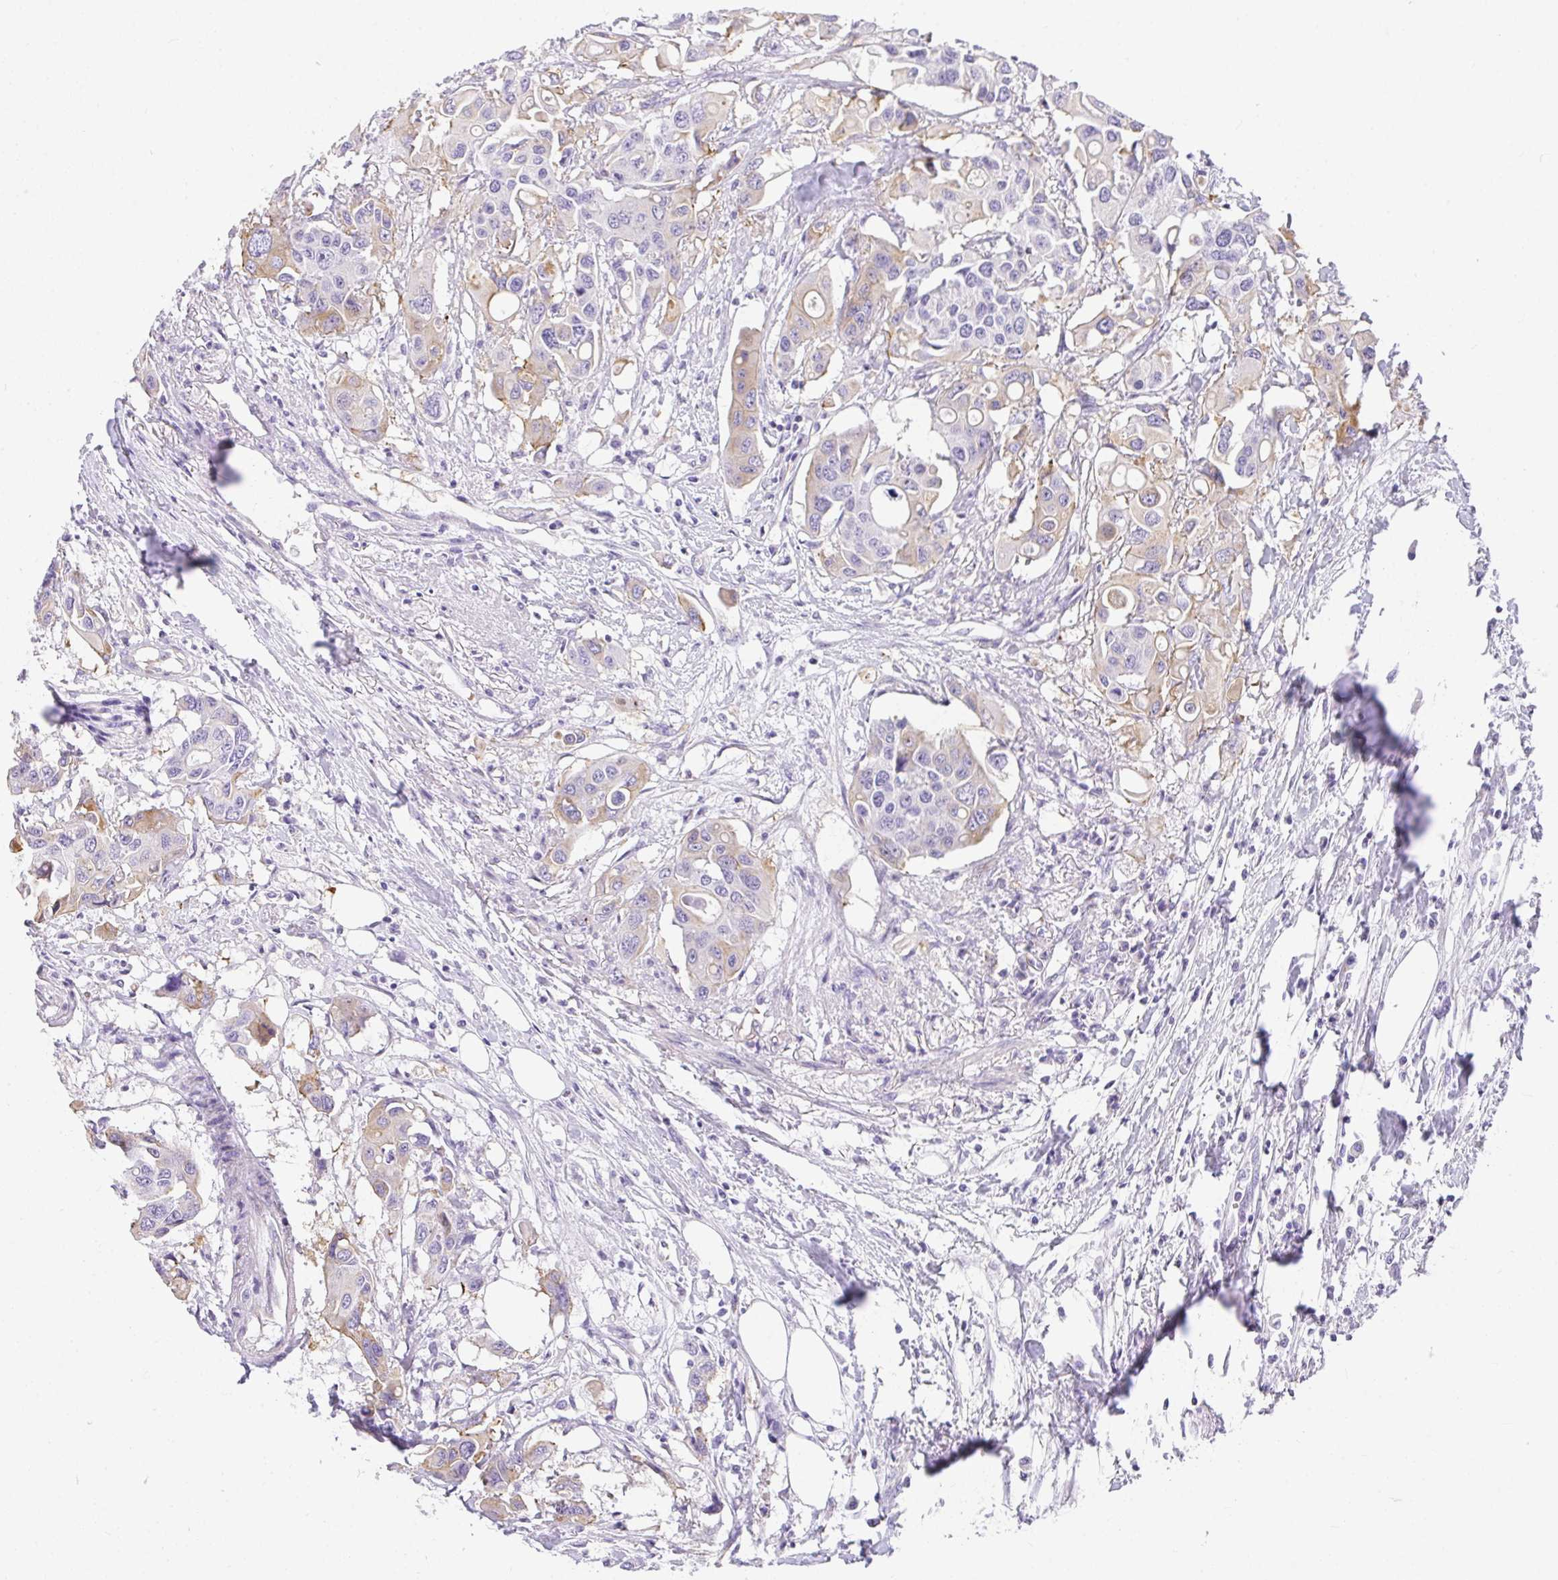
{"staining": {"intensity": "weak", "quantity": "25%-75%", "location": "cytoplasmic/membranous"}, "tissue": "colorectal cancer", "cell_type": "Tumor cells", "image_type": "cancer", "snomed": [{"axis": "morphology", "description": "Adenocarcinoma, NOS"}, {"axis": "topography", "description": "Colon"}], "caption": "Weak cytoplasmic/membranous protein positivity is appreciated in about 25%-75% of tumor cells in colorectal cancer (adenocarcinoma). (DAB IHC with brightfield microscopy, high magnification).", "gene": "PLPPR3", "patient": {"sex": "male", "age": 77}}